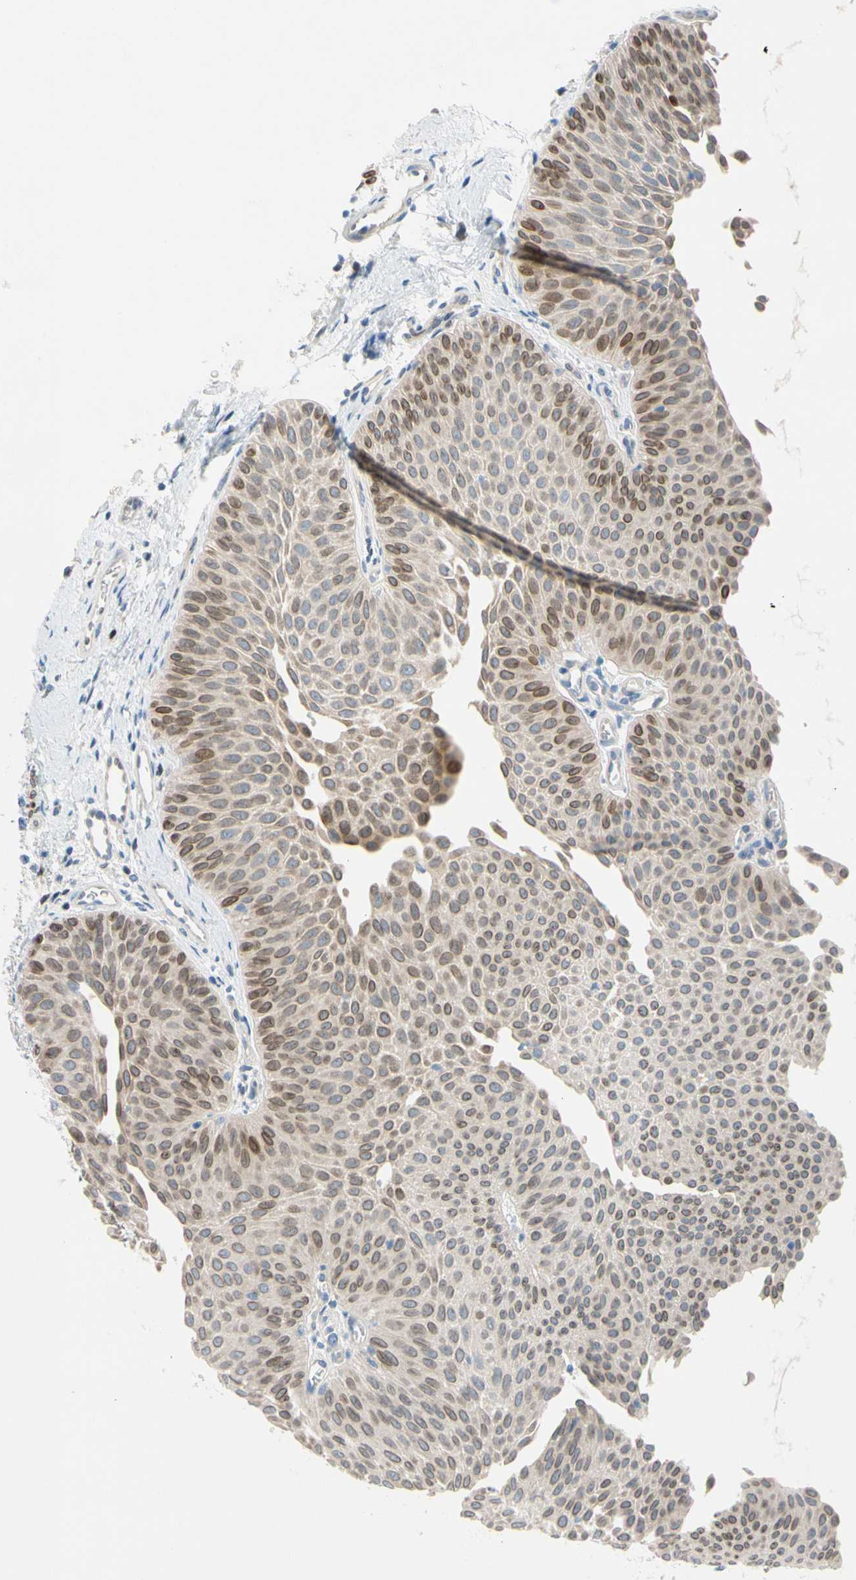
{"staining": {"intensity": "moderate", "quantity": ">75%", "location": "cytoplasmic/membranous,nuclear"}, "tissue": "urothelial cancer", "cell_type": "Tumor cells", "image_type": "cancer", "snomed": [{"axis": "morphology", "description": "Urothelial carcinoma, Low grade"}, {"axis": "topography", "description": "Urinary bladder"}], "caption": "This is an image of immunohistochemistry staining of urothelial carcinoma (low-grade), which shows moderate positivity in the cytoplasmic/membranous and nuclear of tumor cells.", "gene": "ZNF132", "patient": {"sex": "female", "age": 60}}